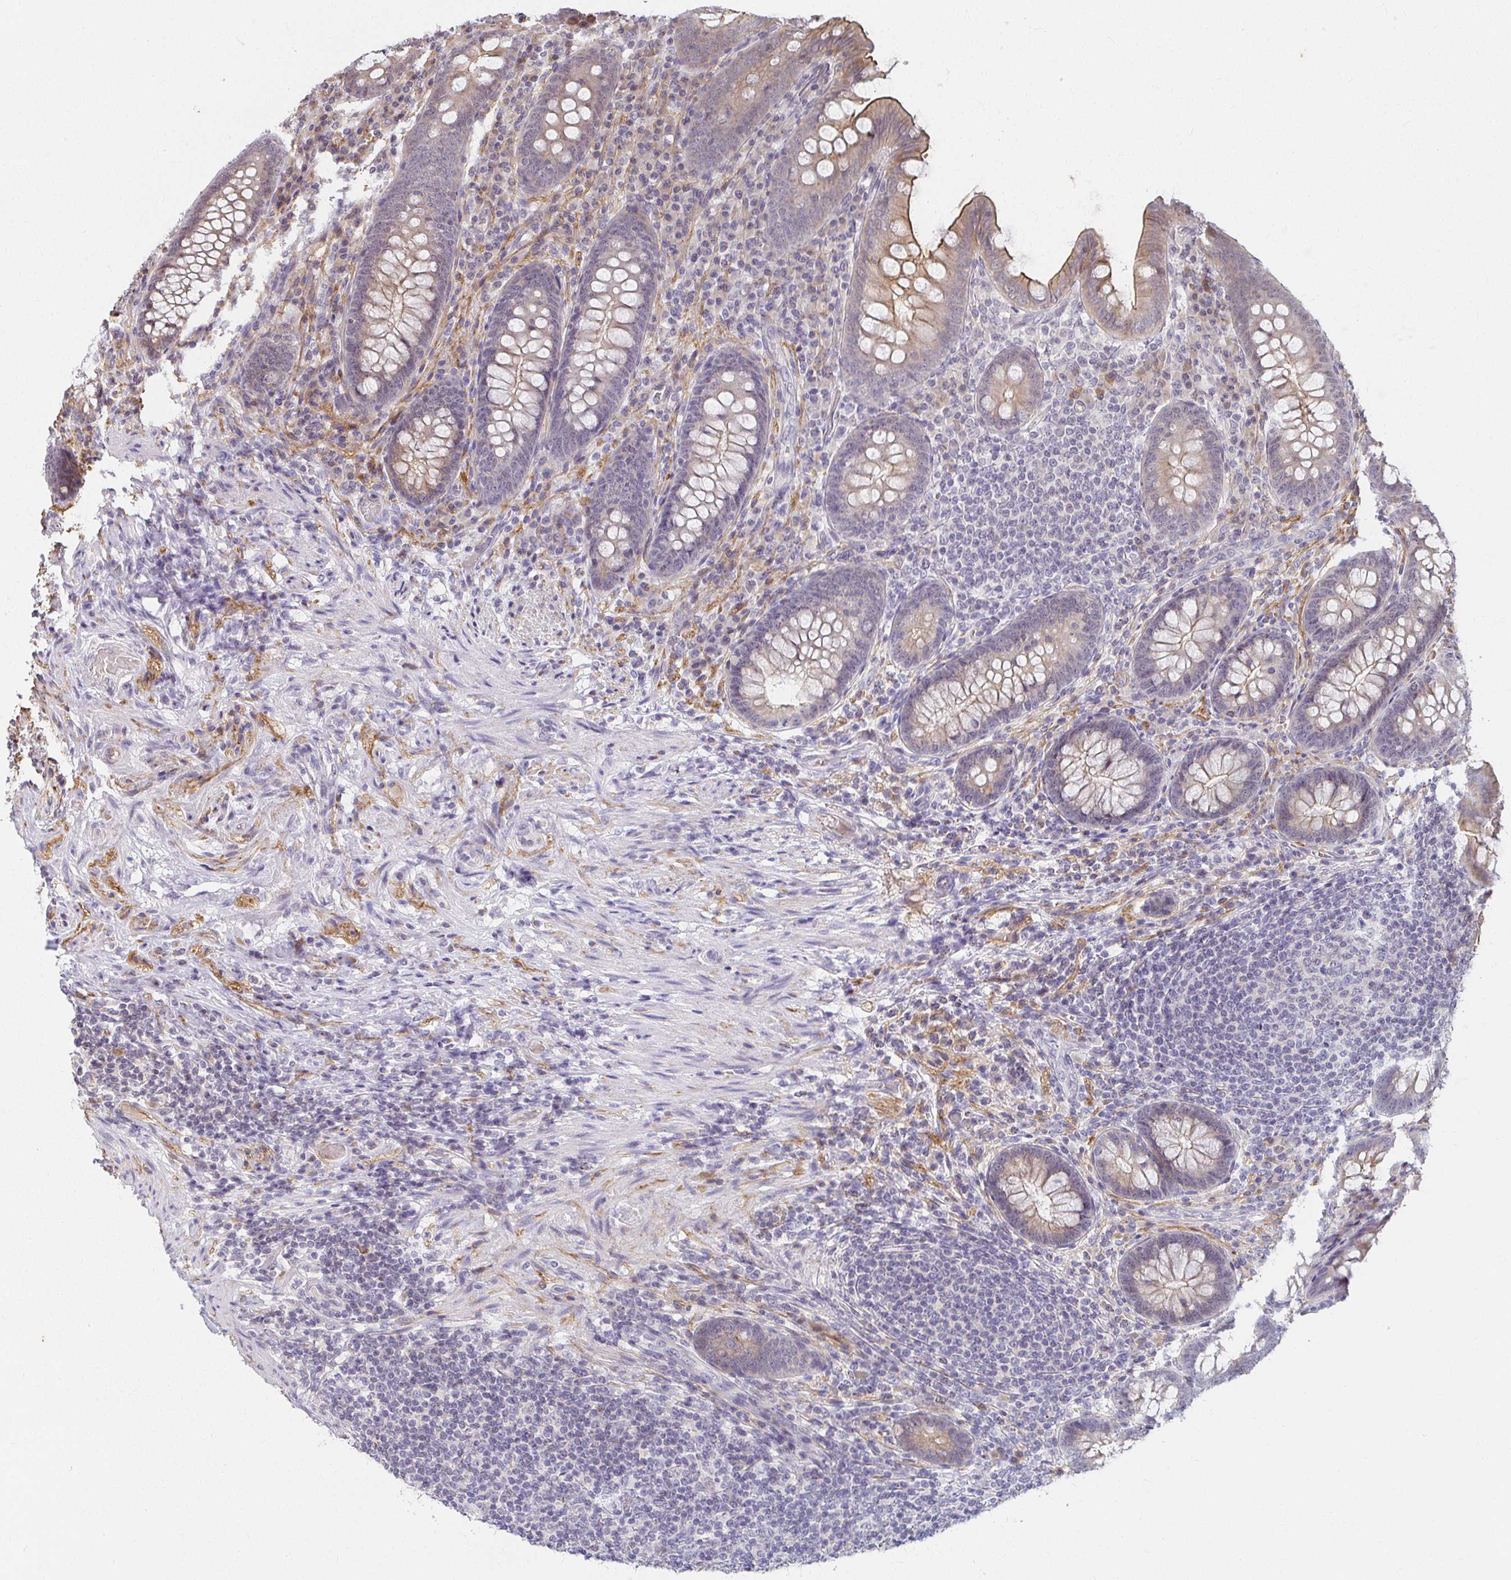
{"staining": {"intensity": "weak", "quantity": "25%-75%", "location": "cytoplasmic/membranous"}, "tissue": "appendix", "cell_type": "Glandular cells", "image_type": "normal", "snomed": [{"axis": "morphology", "description": "Normal tissue, NOS"}, {"axis": "topography", "description": "Appendix"}], "caption": "Glandular cells show low levels of weak cytoplasmic/membranous expression in about 25%-75% of cells in benign human appendix.", "gene": "ANK3", "patient": {"sex": "male", "age": 71}}